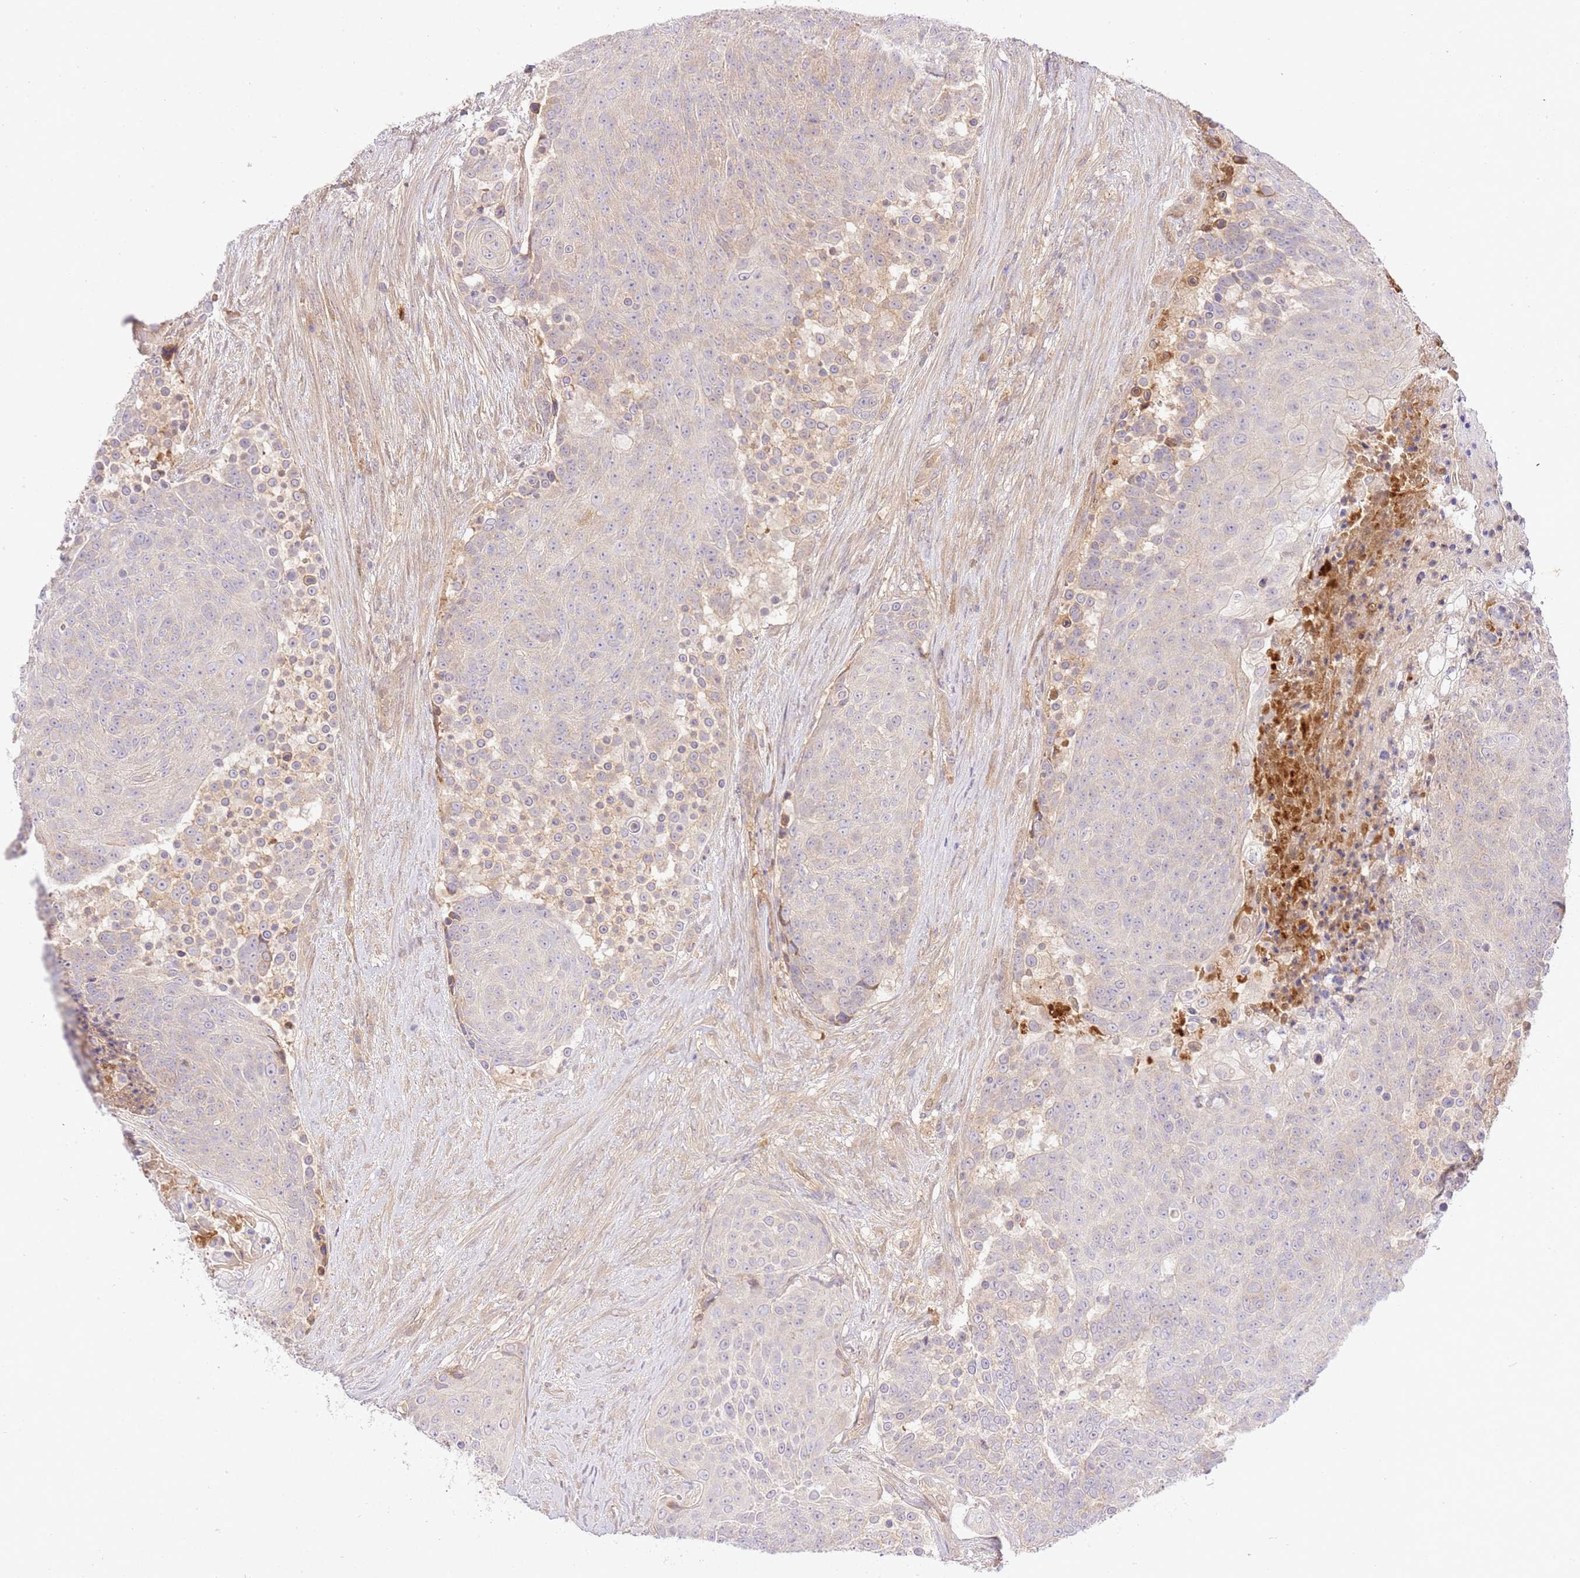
{"staining": {"intensity": "negative", "quantity": "none", "location": "none"}, "tissue": "urothelial cancer", "cell_type": "Tumor cells", "image_type": "cancer", "snomed": [{"axis": "morphology", "description": "Urothelial carcinoma, High grade"}, {"axis": "topography", "description": "Urinary bladder"}], "caption": "Immunohistochemistry (IHC) histopathology image of urothelial cancer stained for a protein (brown), which reveals no positivity in tumor cells.", "gene": "C8G", "patient": {"sex": "female", "age": 63}}